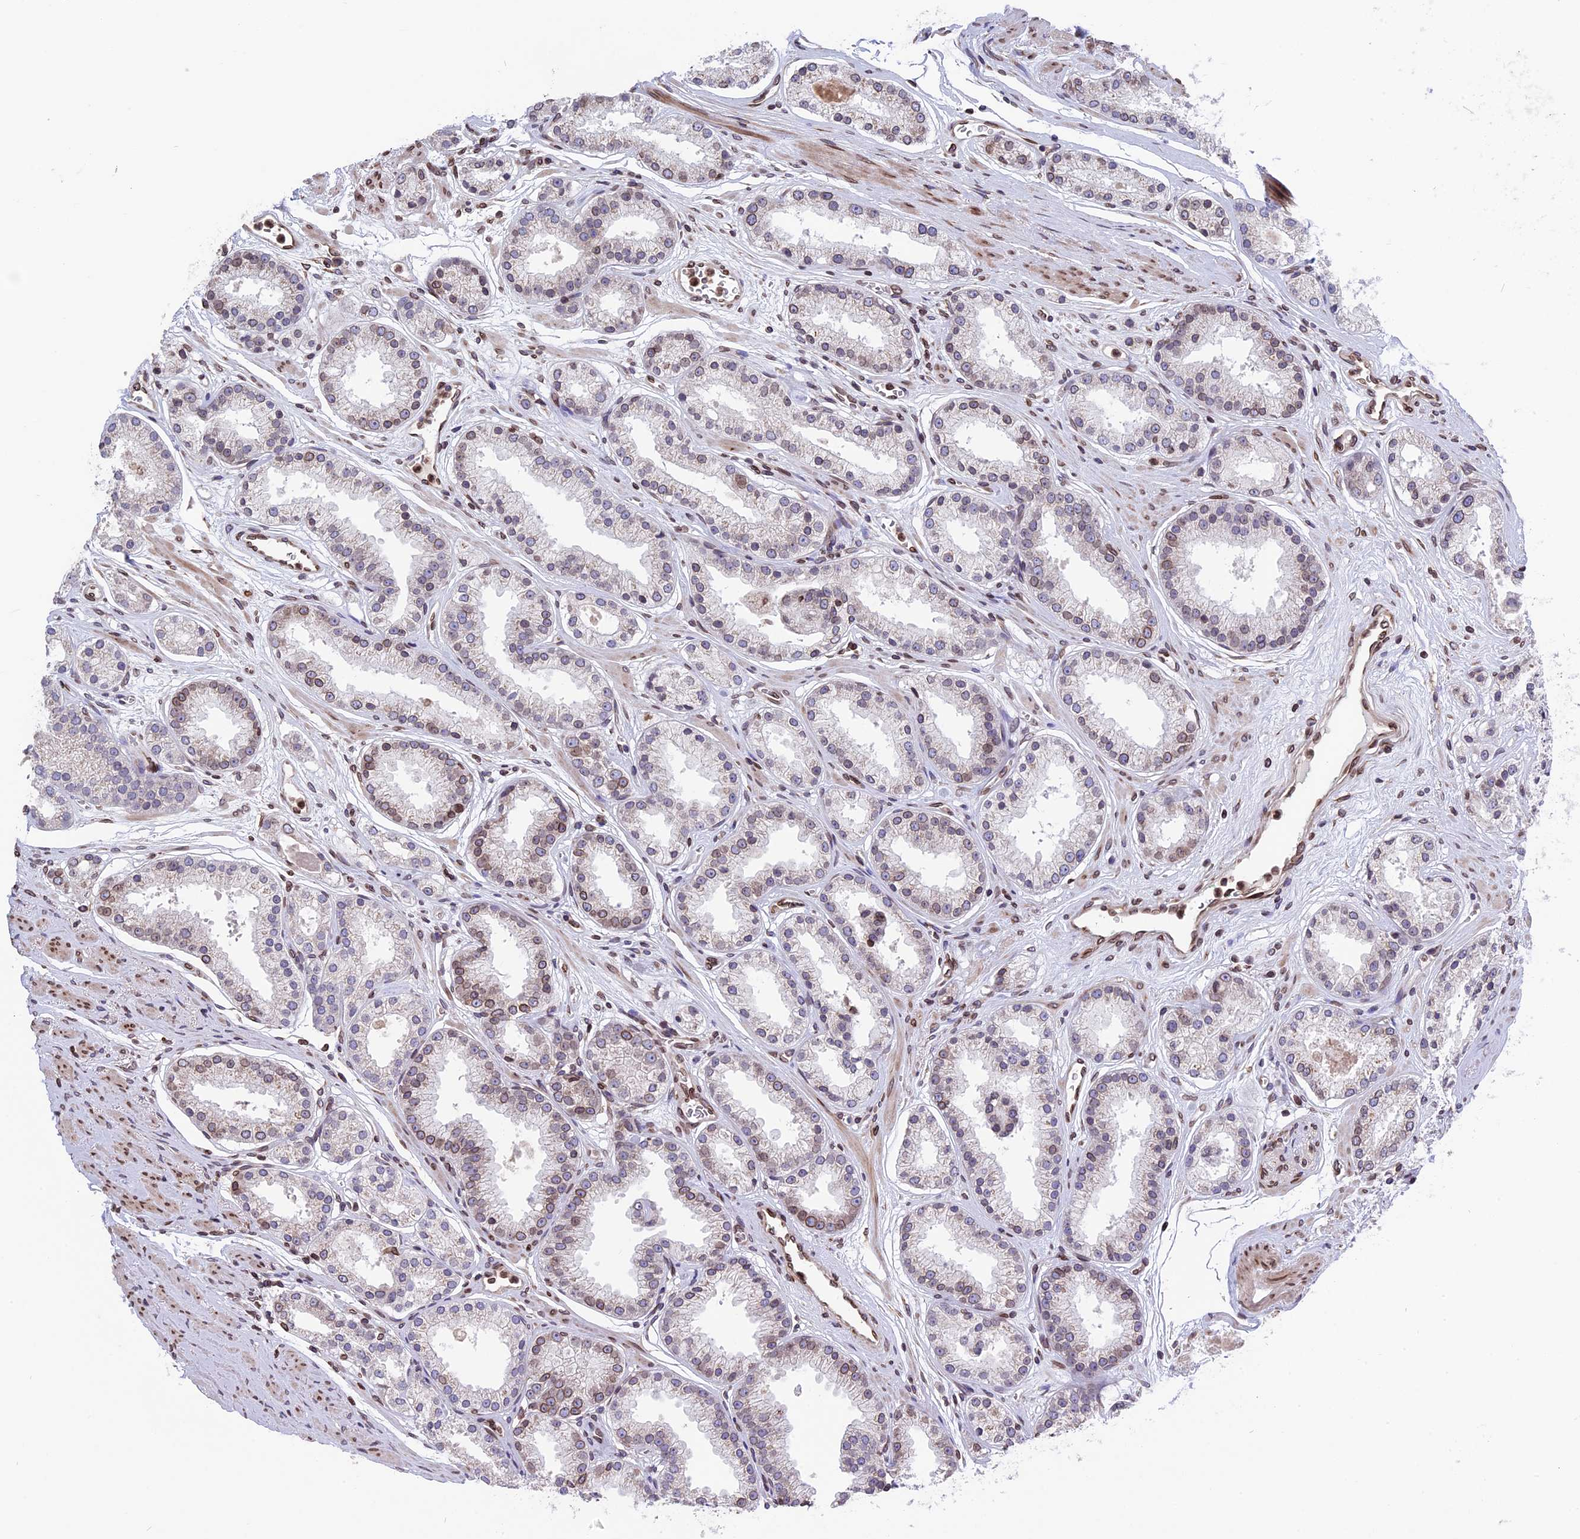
{"staining": {"intensity": "moderate", "quantity": "<25%", "location": "cytoplasmic/membranous,nuclear"}, "tissue": "prostate cancer", "cell_type": "Tumor cells", "image_type": "cancer", "snomed": [{"axis": "morphology", "description": "Adenocarcinoma, Low grade"}, {"axis": "topography", "description": "Prostate"}], "caption": "Protein staining of prostate cancer tissue displays moderate cytoplasmic/membranous and nuclear staining in about <25% of tumor cells. Immunohistochemistry stains the protein in brown and the nuclei are stained blue.", "gene": "PTCHD4", "patient": {"sex": "male", "age": 59}}